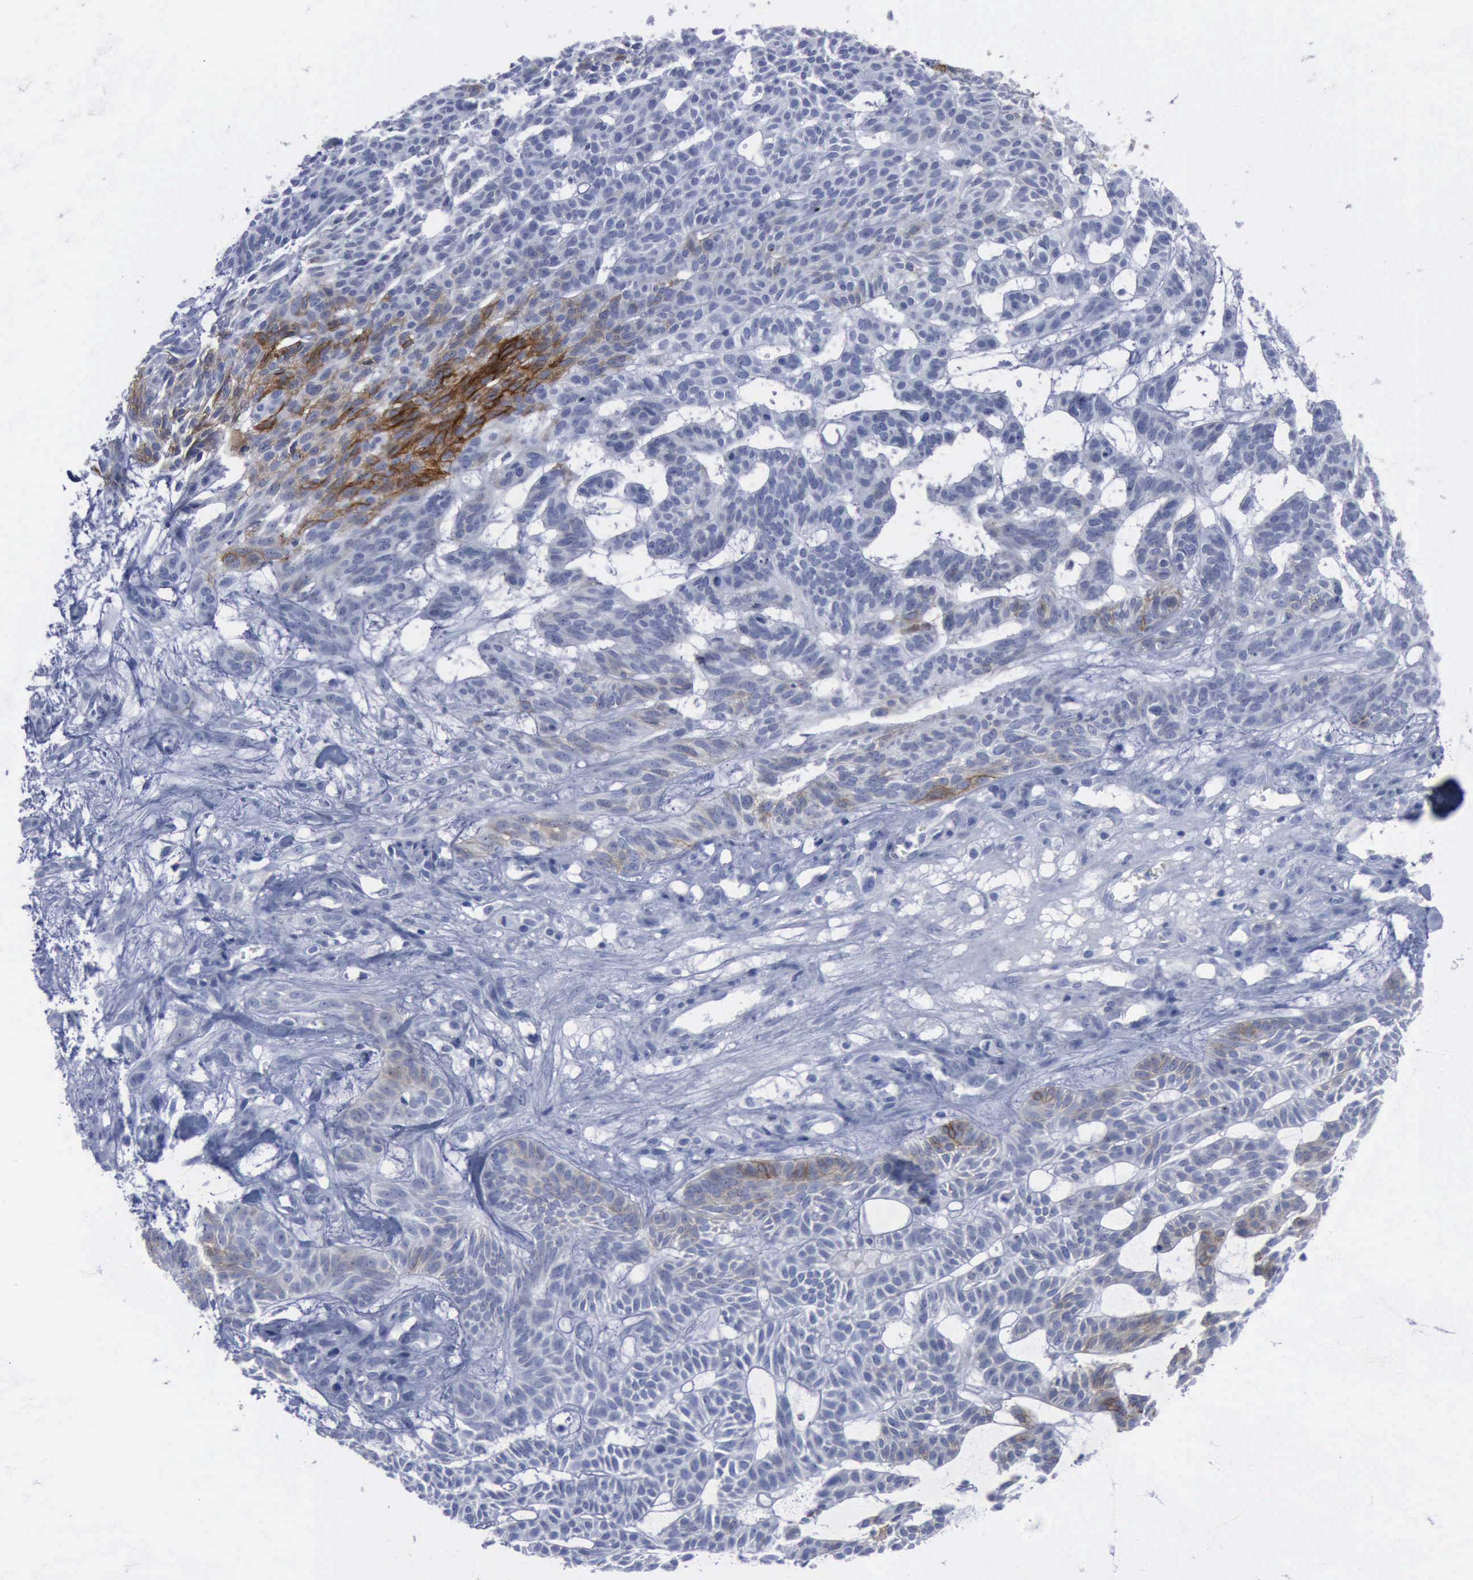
{"staining": {"intensity": "negative", "quantity": "none", "location": "none"}, "tissue": "skin cancer", "cell_type": "Tumor cells", "image_type": "cancer", "snomed": [{"axis": "morphology", "description": "Basal cell carcinoma"}, {"axis": "topography", "description": "Skin"}], "caption": "DAB (3,3'-diaminobenzidine) immunohistochemical staining of skin cancer reveals no significant positivity in tumor cells. (Stains: DAB immunohistochemistry with hematoxylin counter stain, Microscopy: brightfield microscopy at high magnification).", "gene": "NGFR", "patient": {"sex": "male", "age": 75}}